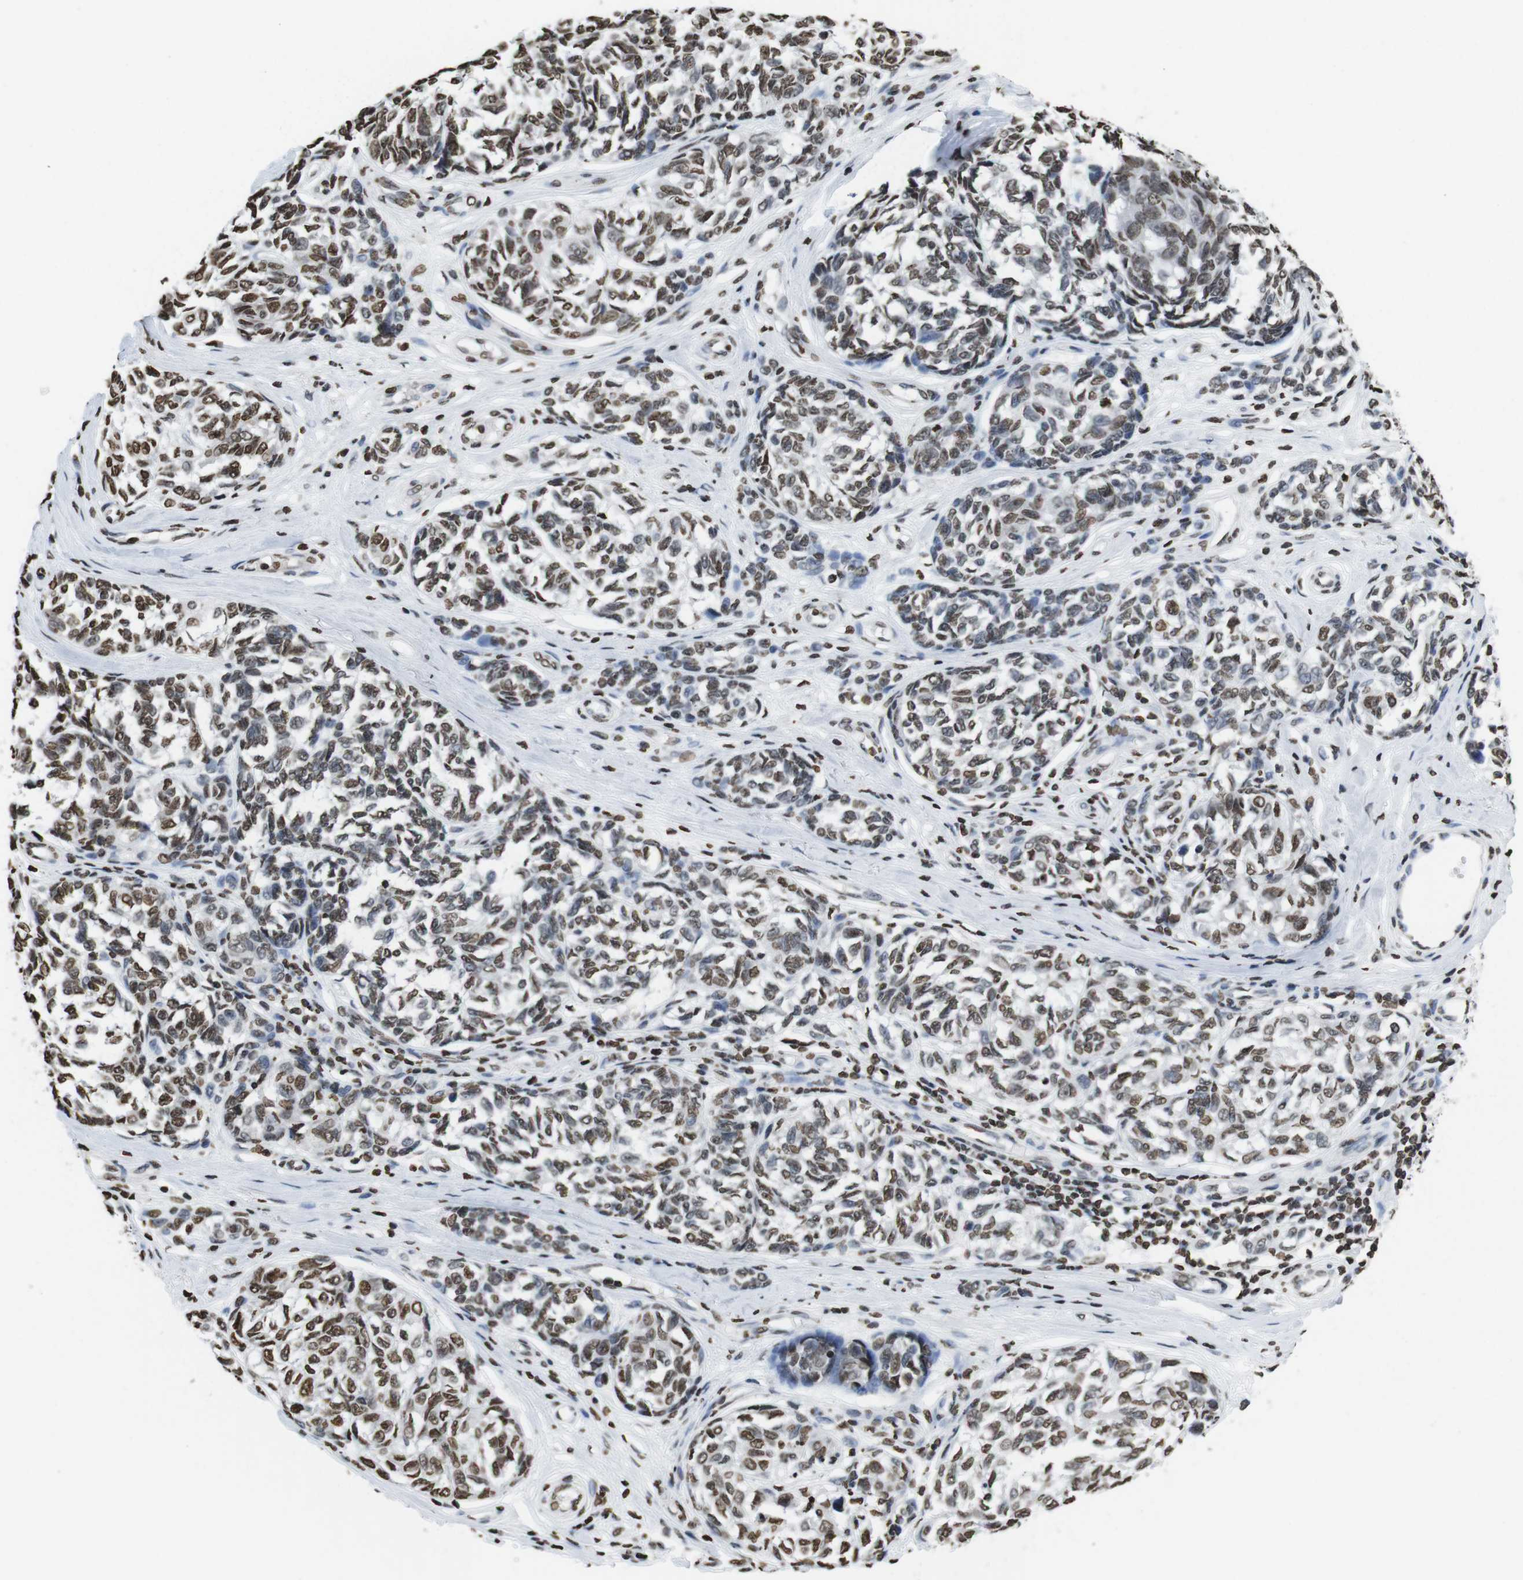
{"staining": {"intensity": "moderate", "quantity": ">75%", "location": "nuclear"}, "tissue": "melanoma", "cell_type": "Tumor cells", "image_type": "cancer", "snomed": [{"axis": "morphology", "description": "Malignant melanoma, NOS"}, {"axis": "topography", "description": "Skin"}], "caption": "A brown stain shows moderate nuclear expression of a protein in malignant melanoma tumor cells. (DAB IHC with brightfield microscopy, high magnification).", "gene": "BSX", "patient": {"sex": "female", "age": 64}}